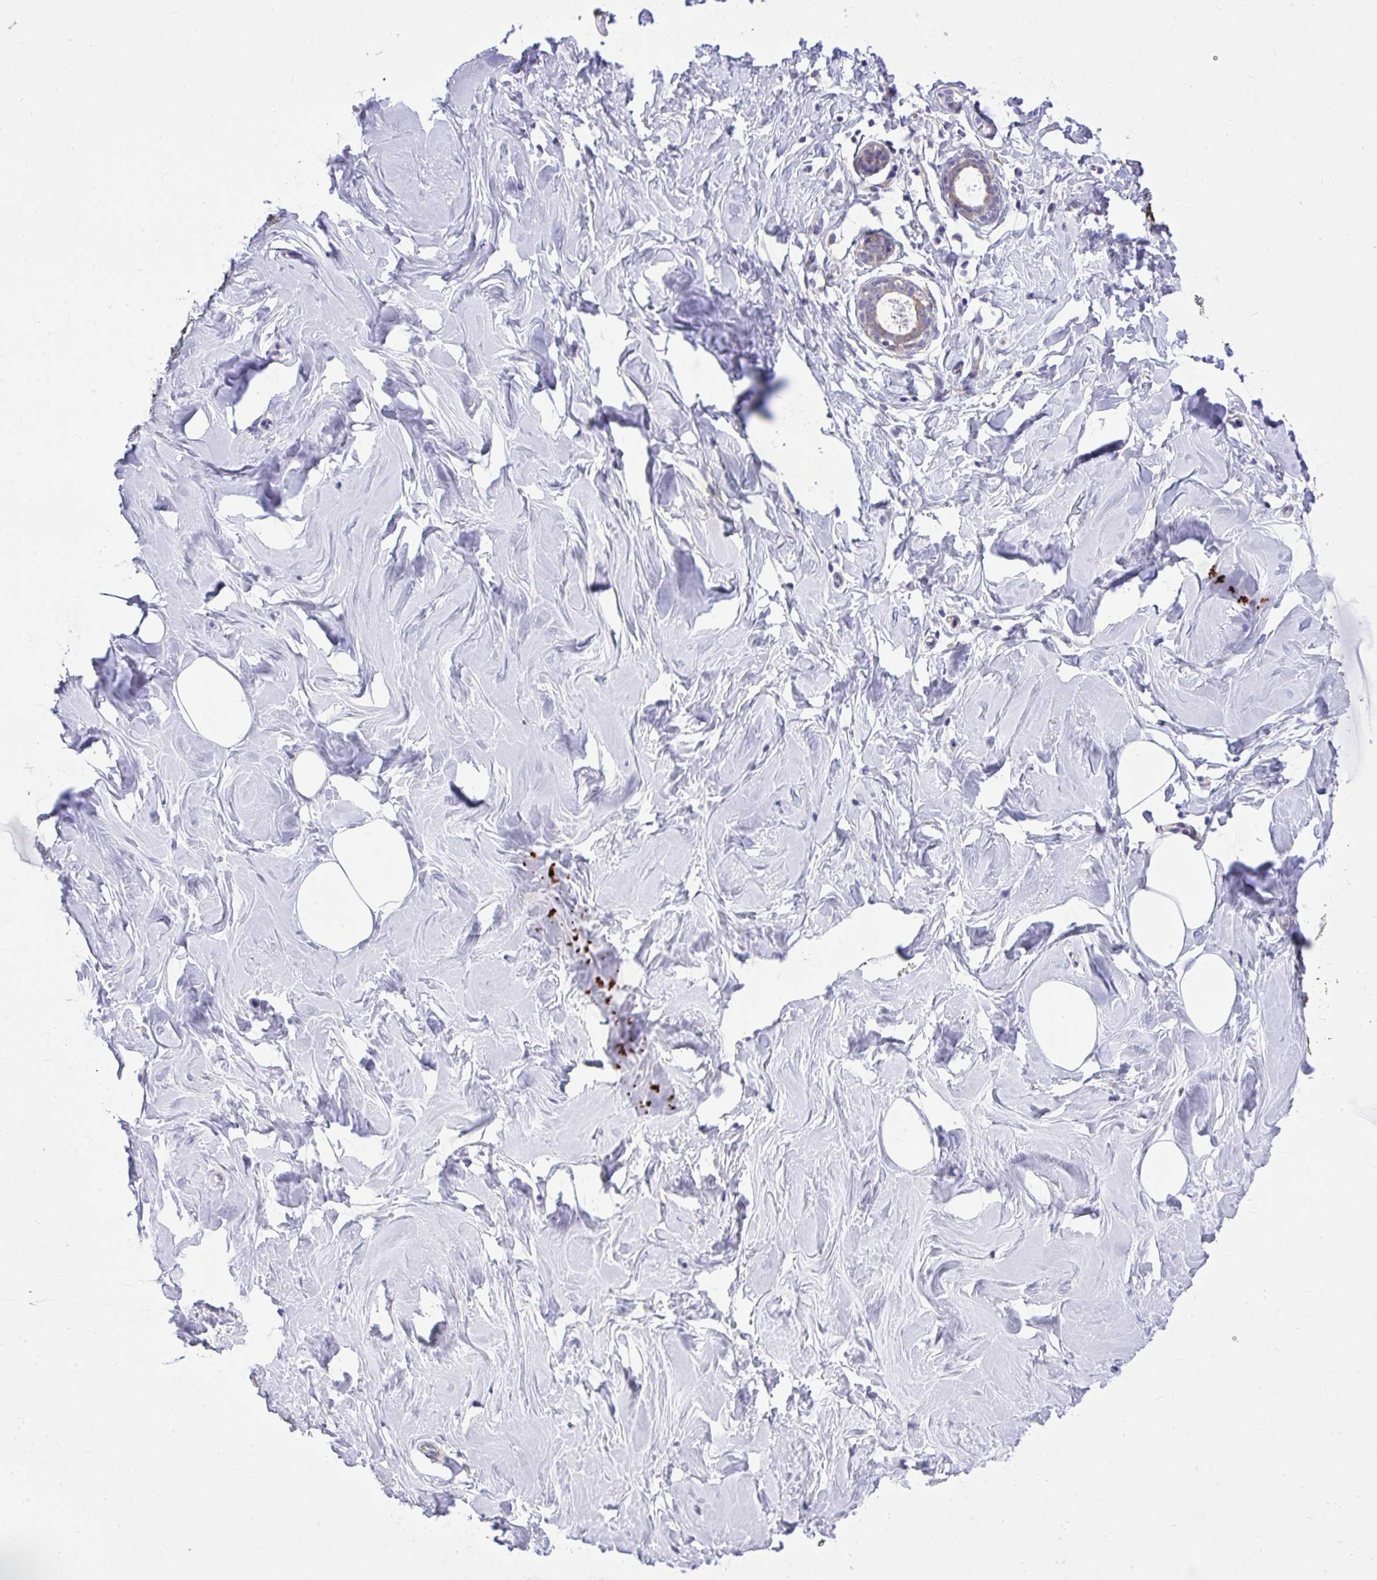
{"staining": {"intensity": "negative", "quantity": "none", "location": "none"}, "tissue": "breast", "cell_type": "Adipocytes", "image_type": "normal", "snomed": [{"axis": "morphology", "description": "Normal tissue, NOS"}, {"axis": "topography", "description": "Breast"}], "caption": "A micrograph of breast stained for a protein demonstrates no brown staining in adipocytes. Nuclei are stained in blue.", "gene": "GRK4", "patient": {"sex": "female", "age": 27}}